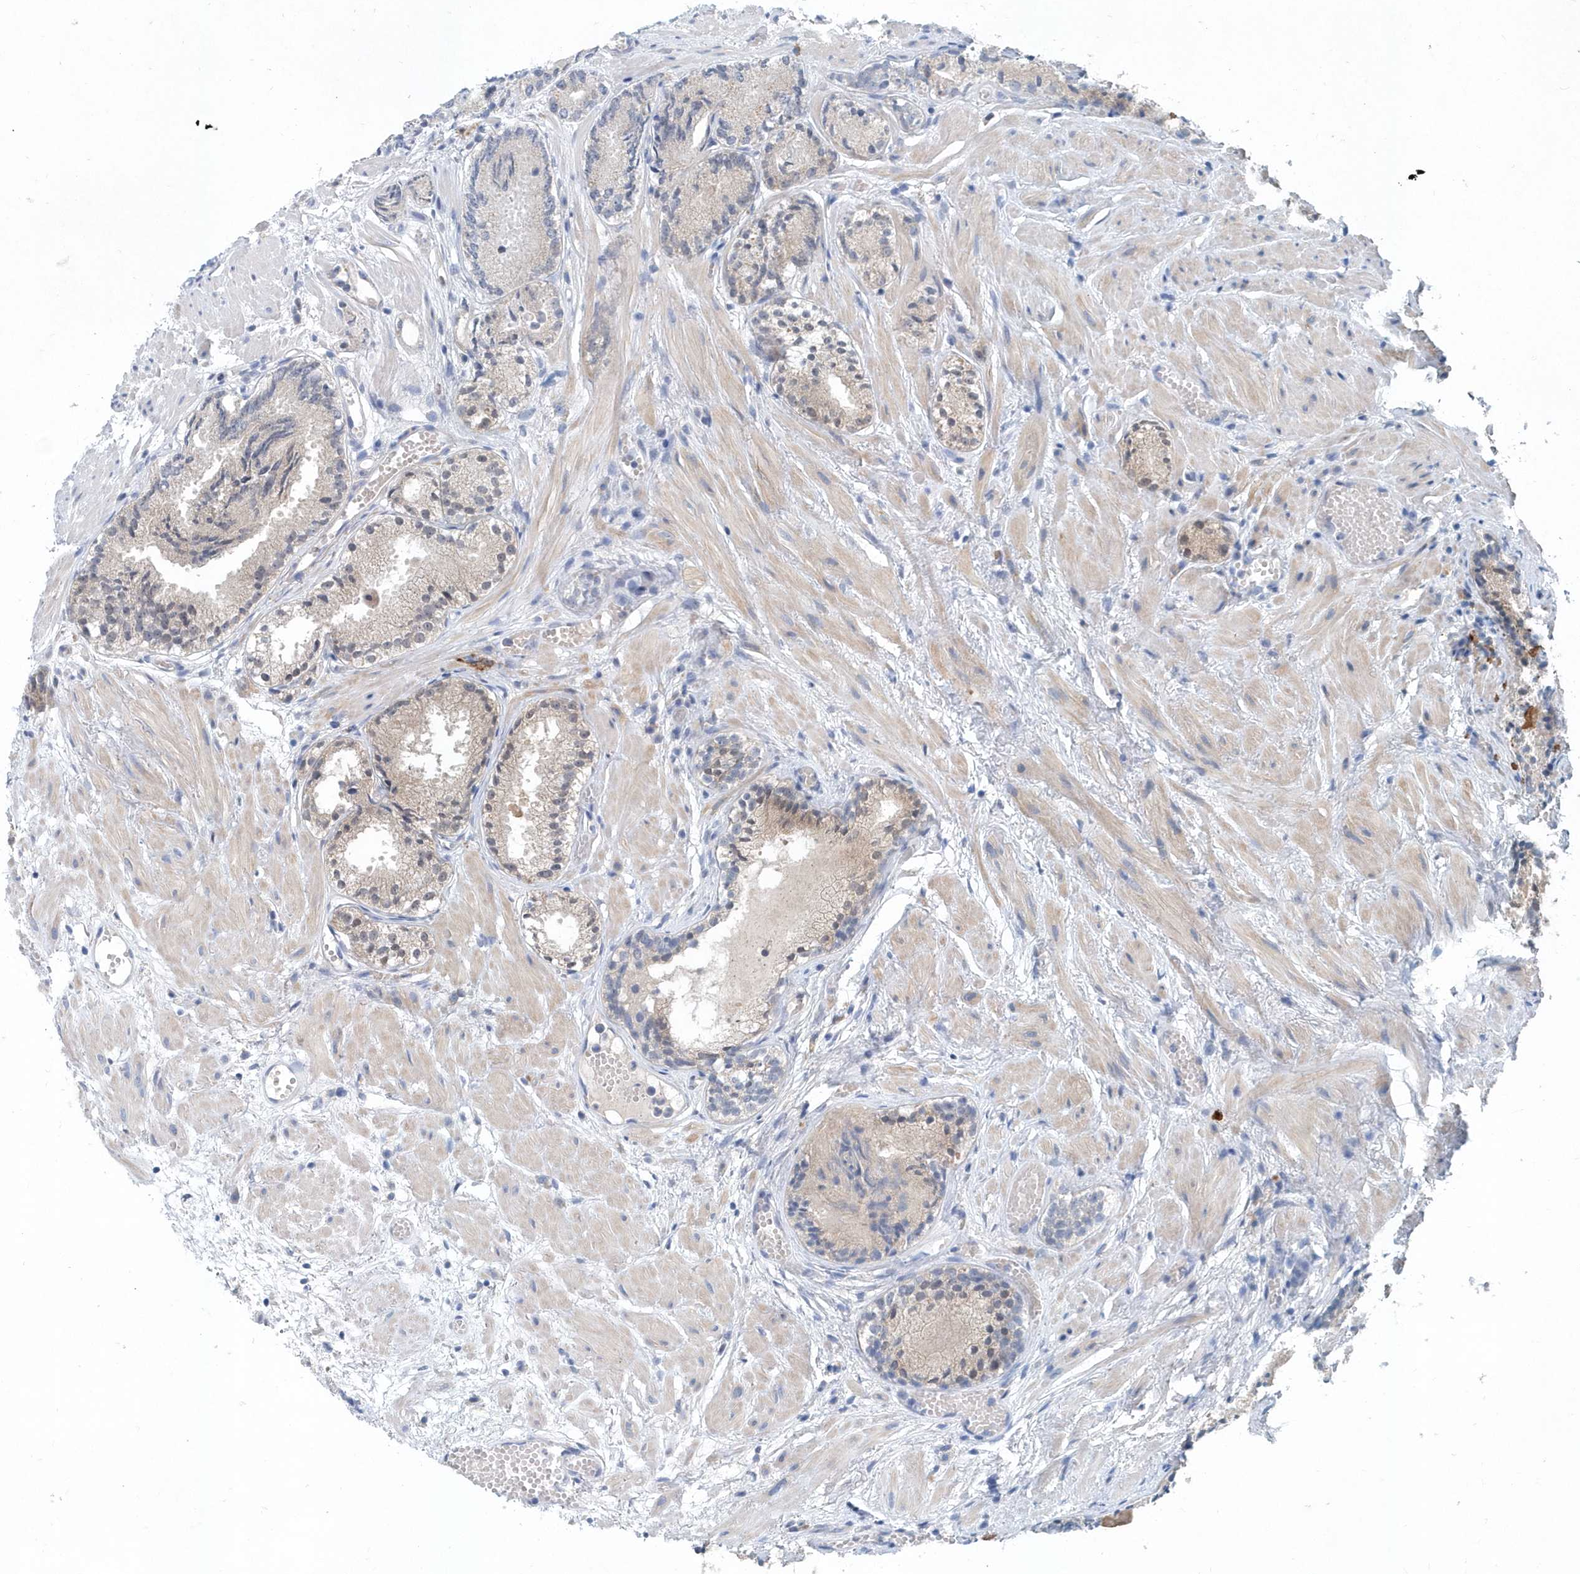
{"staining": {"intensity": "negative", "quantity": "none", "location": "none"}, "tissue": "prostate cancer", "cell_type": "Tumor cells", "image_type": "cancer", "snomed": [{"axis": "morphology", "description": "Adenocarcinoma, Low grade"}, {"axis": "topography", "description": "Prostate"}], "caption": "This is an IHC photomicrograph of human prostate cancer (low-grade adenocarcinoma). There is no staining in tumor cells.", "gene": "PFN2", "patient": {"sex": "male", "age": 88}}